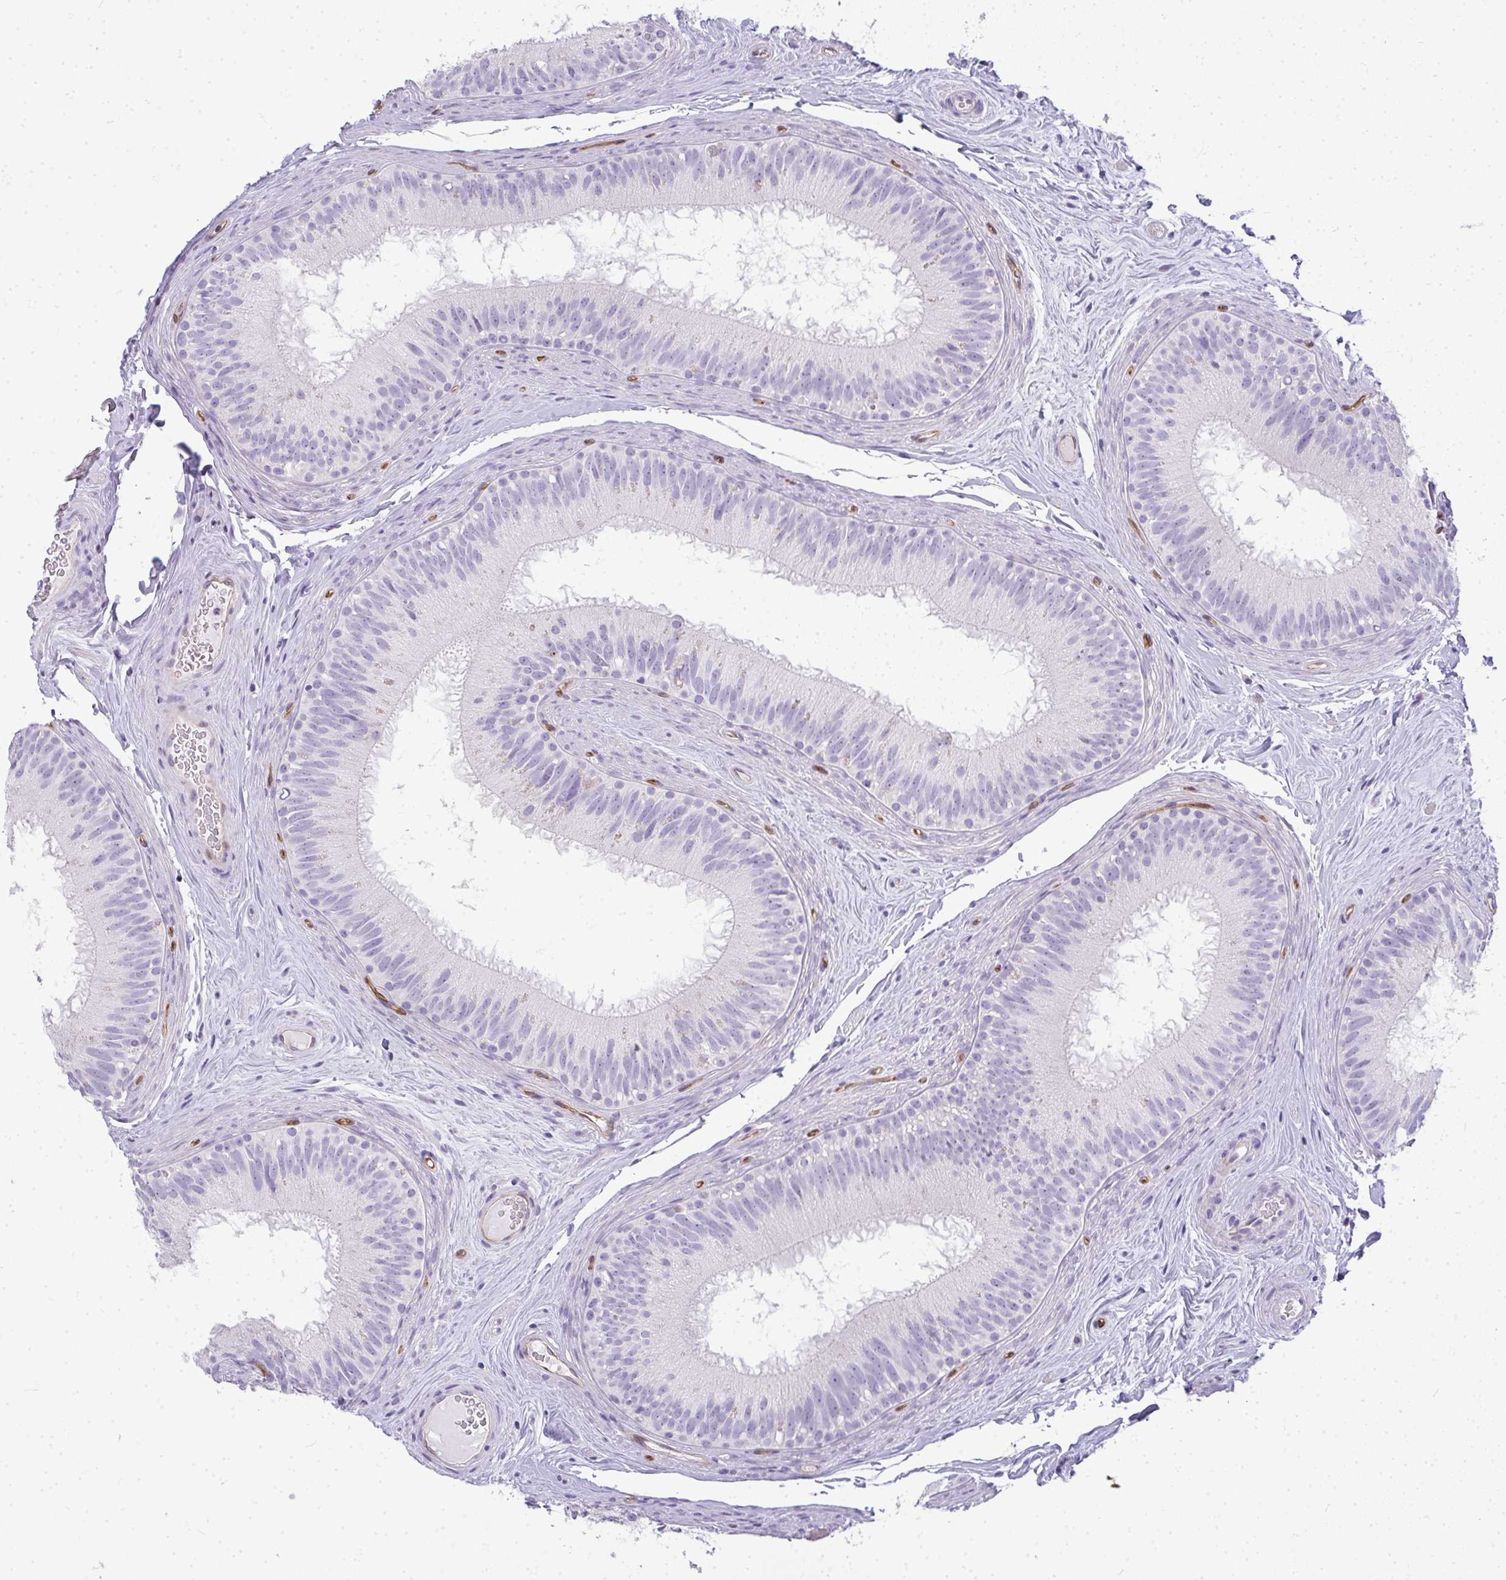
{"staining": {"intensity": "negative", "quantity": "none", "location": "none"}, "tissue": "epididymis", "cell_type": "Glandular cells", "image_type": "normal", "snomed": [{"axis": "morphology", "description": "Normal tissue, NOS"}, {"axis": "topography", "description": "Epididymis"}], "caption": "IHC image of unremarkable epididymis: human epididymis stained with DAB reveals no significant protein positivity in glandular cells.", "gene": "LIPE", "patient": {"sex": "male", "age": 44}}